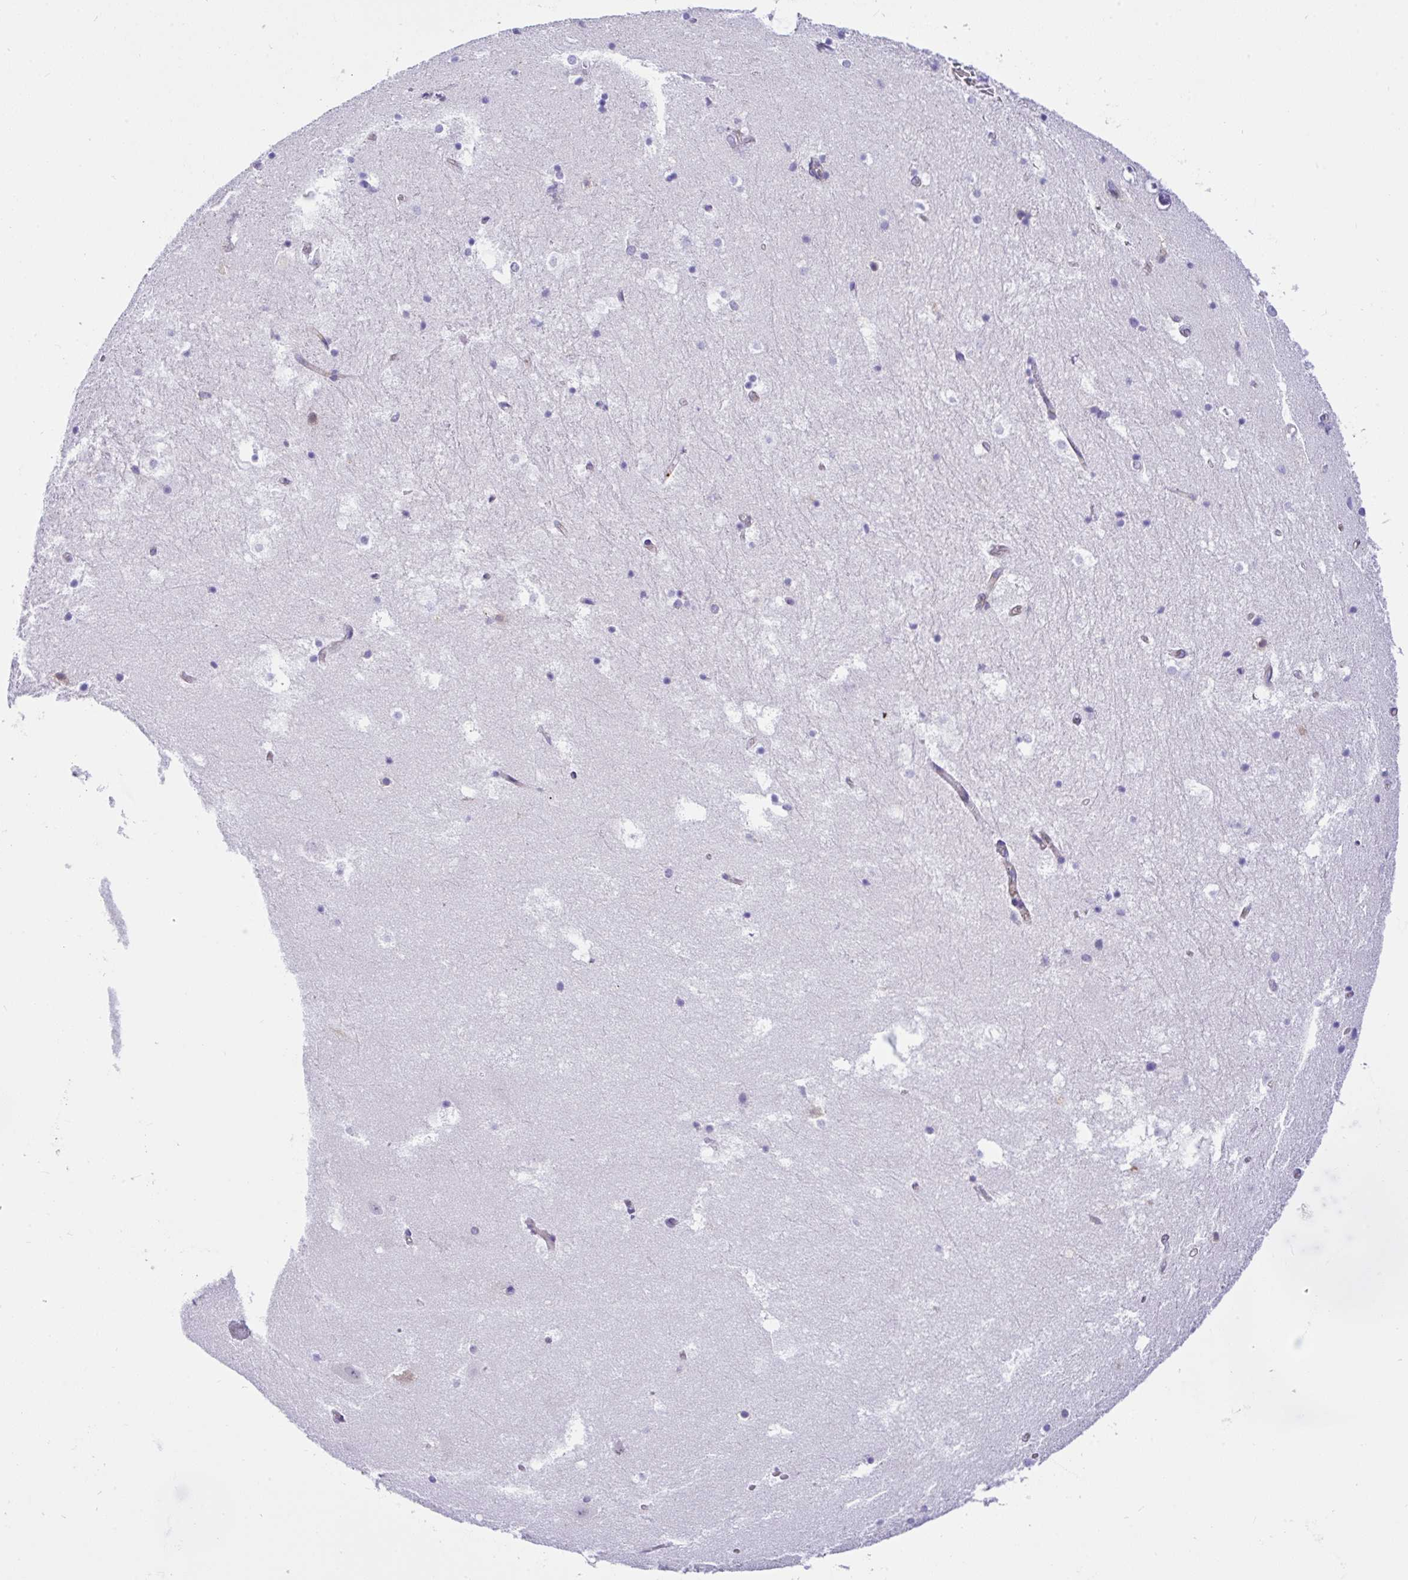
{"staining": {"intensity": "negative", "quantity": "none", "location": "none"}, "tissue": "hippocampus", "cell_type": "Glial cells", "image_type": "normal", "snomed": [{"axis": "morphology", "description": "Normal tissue, NOS"}, {"axis": "topography", "description": "Hippocampus"}], "caption": "DAB (3,3'-diaminobenzidine) immunohistochemical staining of normal human hippocampus demonstrates no significant expression in glial cells.", "gene": "GFPT2", "patient": {"sex": "female", "age": 52}}